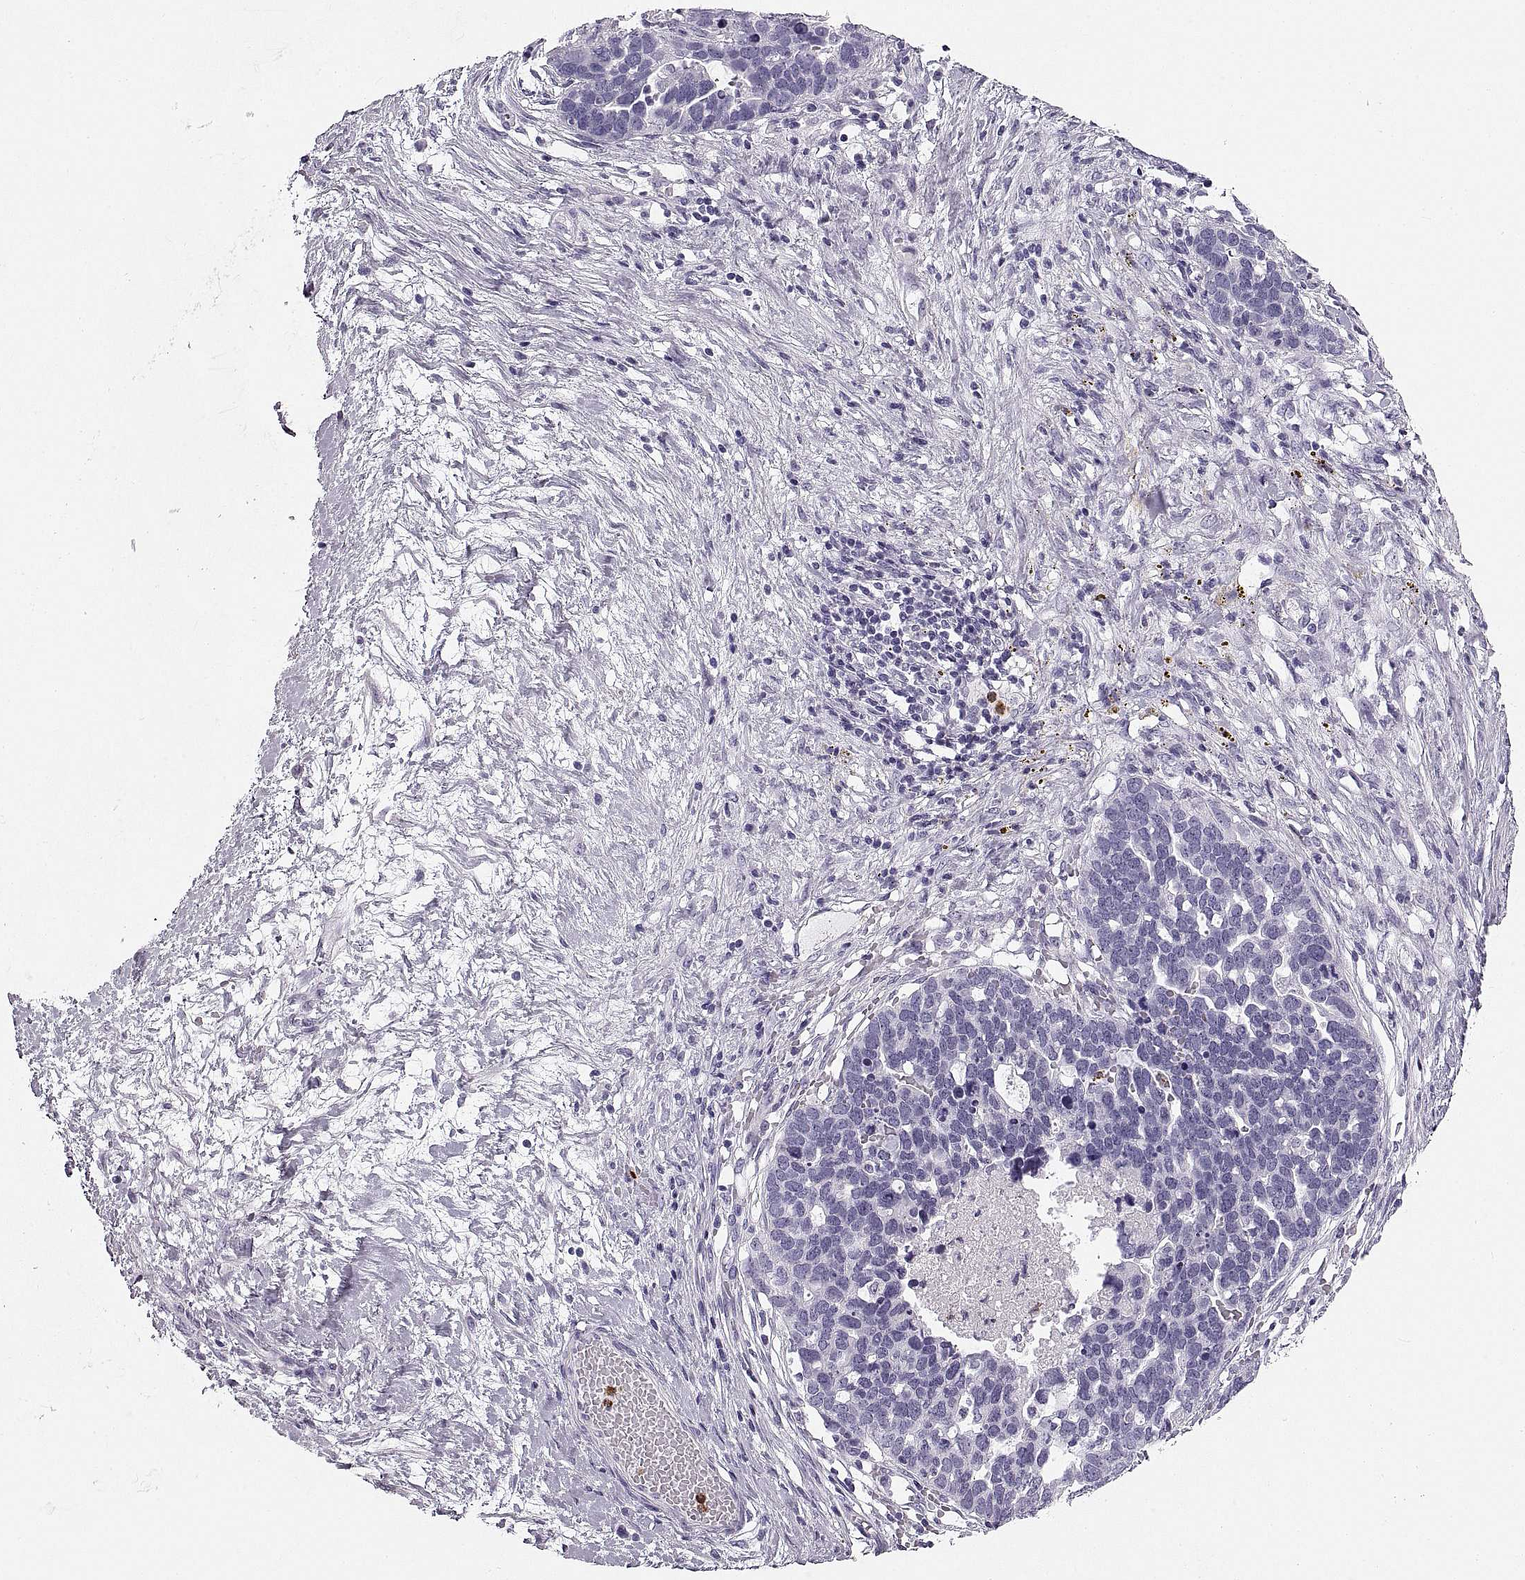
{"staining": {"intensity": "negative", "quantity": "none", "location": "none"}, "tissue": "ovarian cancer", "cell_type": "Tumor cells", "image_type": "cancer", "snomed": [{"axis": "morphology", "description": "Cystadenocarcinoma, serous, NOS"}, {"axis": "topography", "description": "Ovary"}], "caption": "The photomicrograph exhibits no significant staining in tumor cells of ovarian serous cystadenocarcinoma.", "gene": "MILR1", "patient": {"sex": "female", "age": 54}}